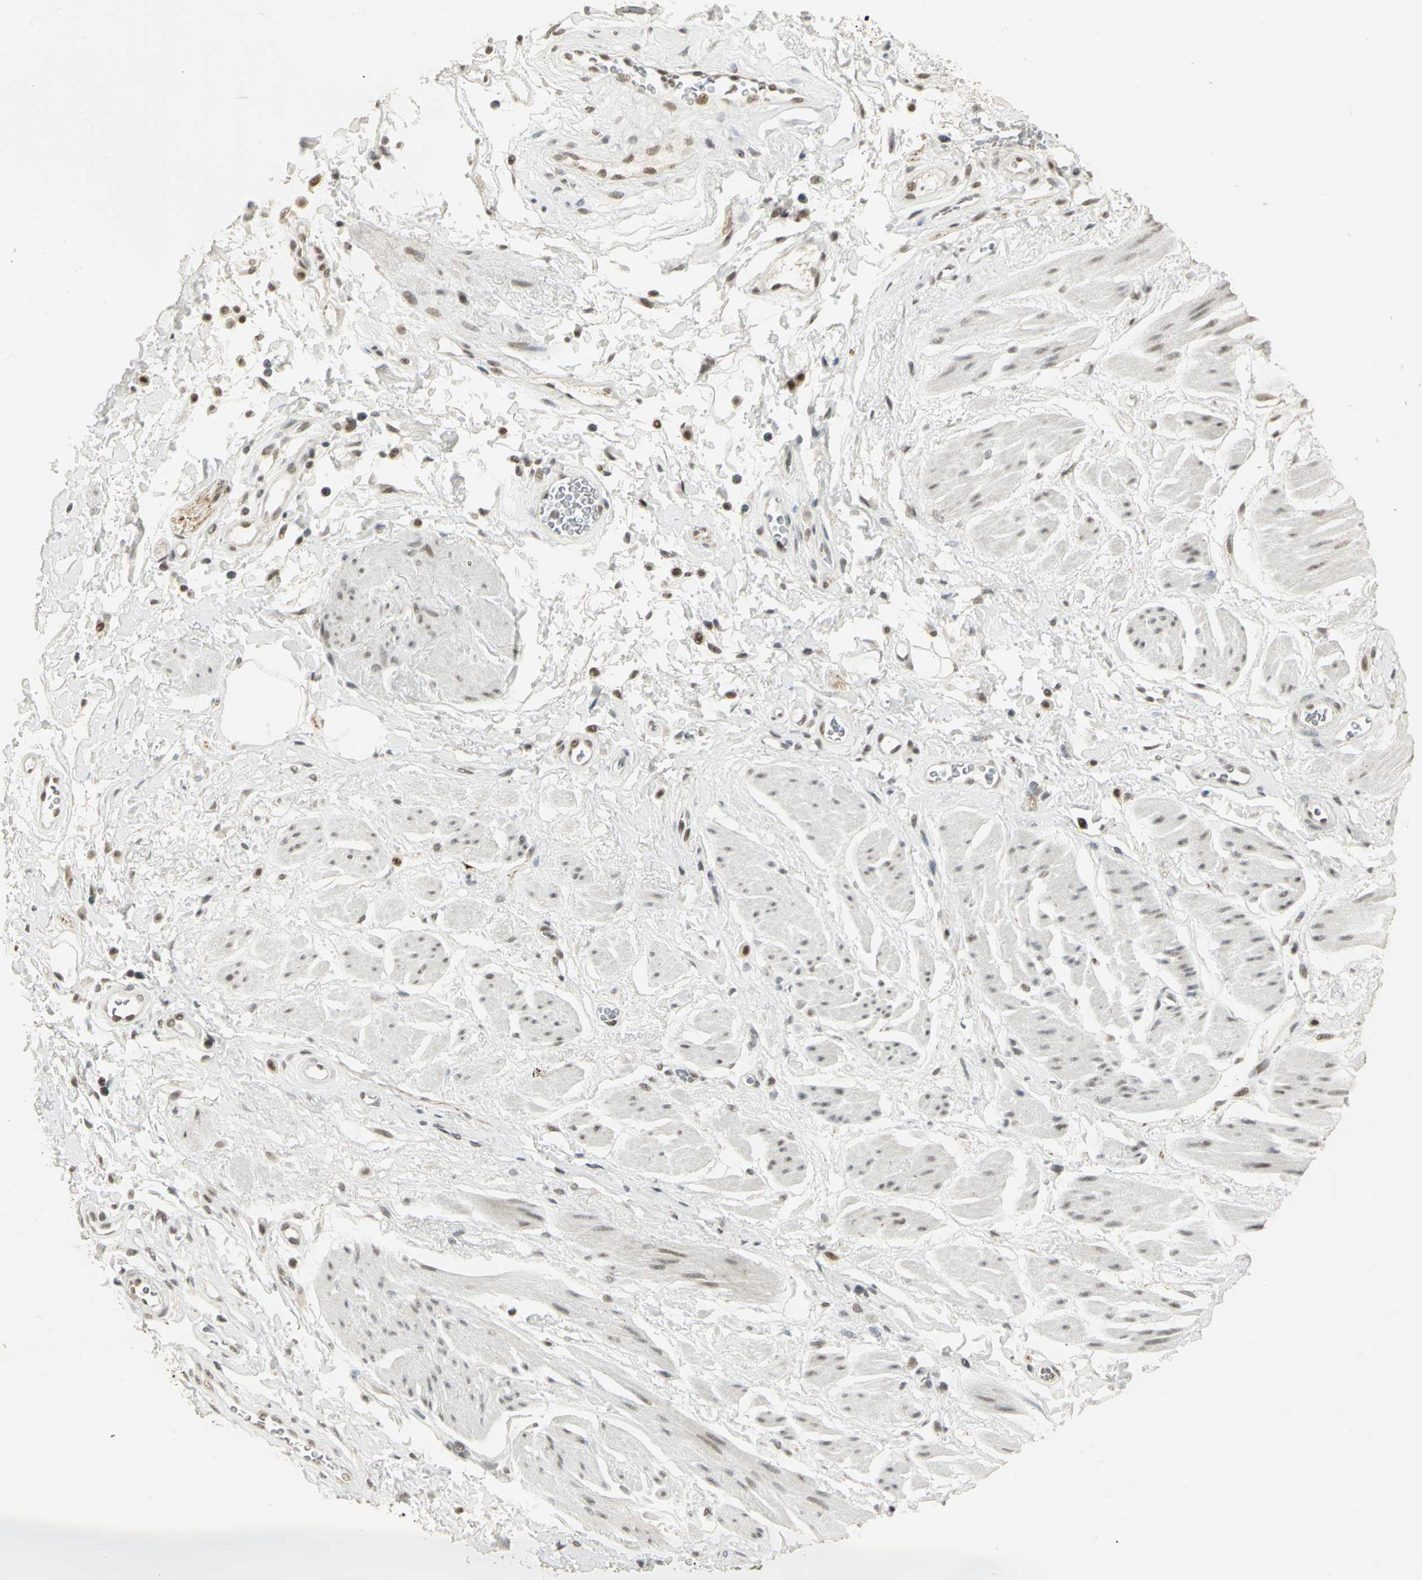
{"staining": {"intensity": "moderate", "quantity": ">75%", "location": "nuclear"}, "tissue": "adipose tissue", "cell_type": "Adipocytes", "image_type": "normal", "snomed": [{"axis": "morphology", "description": "Normal tissue, NOS"}, {"axis": "topography", "description": "Soft tissue"}, {"axis": "topography", "description": "Peripheral nerve tissue"}], "caption": "Moderate nuclear expression is appreciated in approximately >75% of adipocytes in normal adipose tissue.", "gene": "CBX3", "patient": {"sex": "female", "age": 71}}